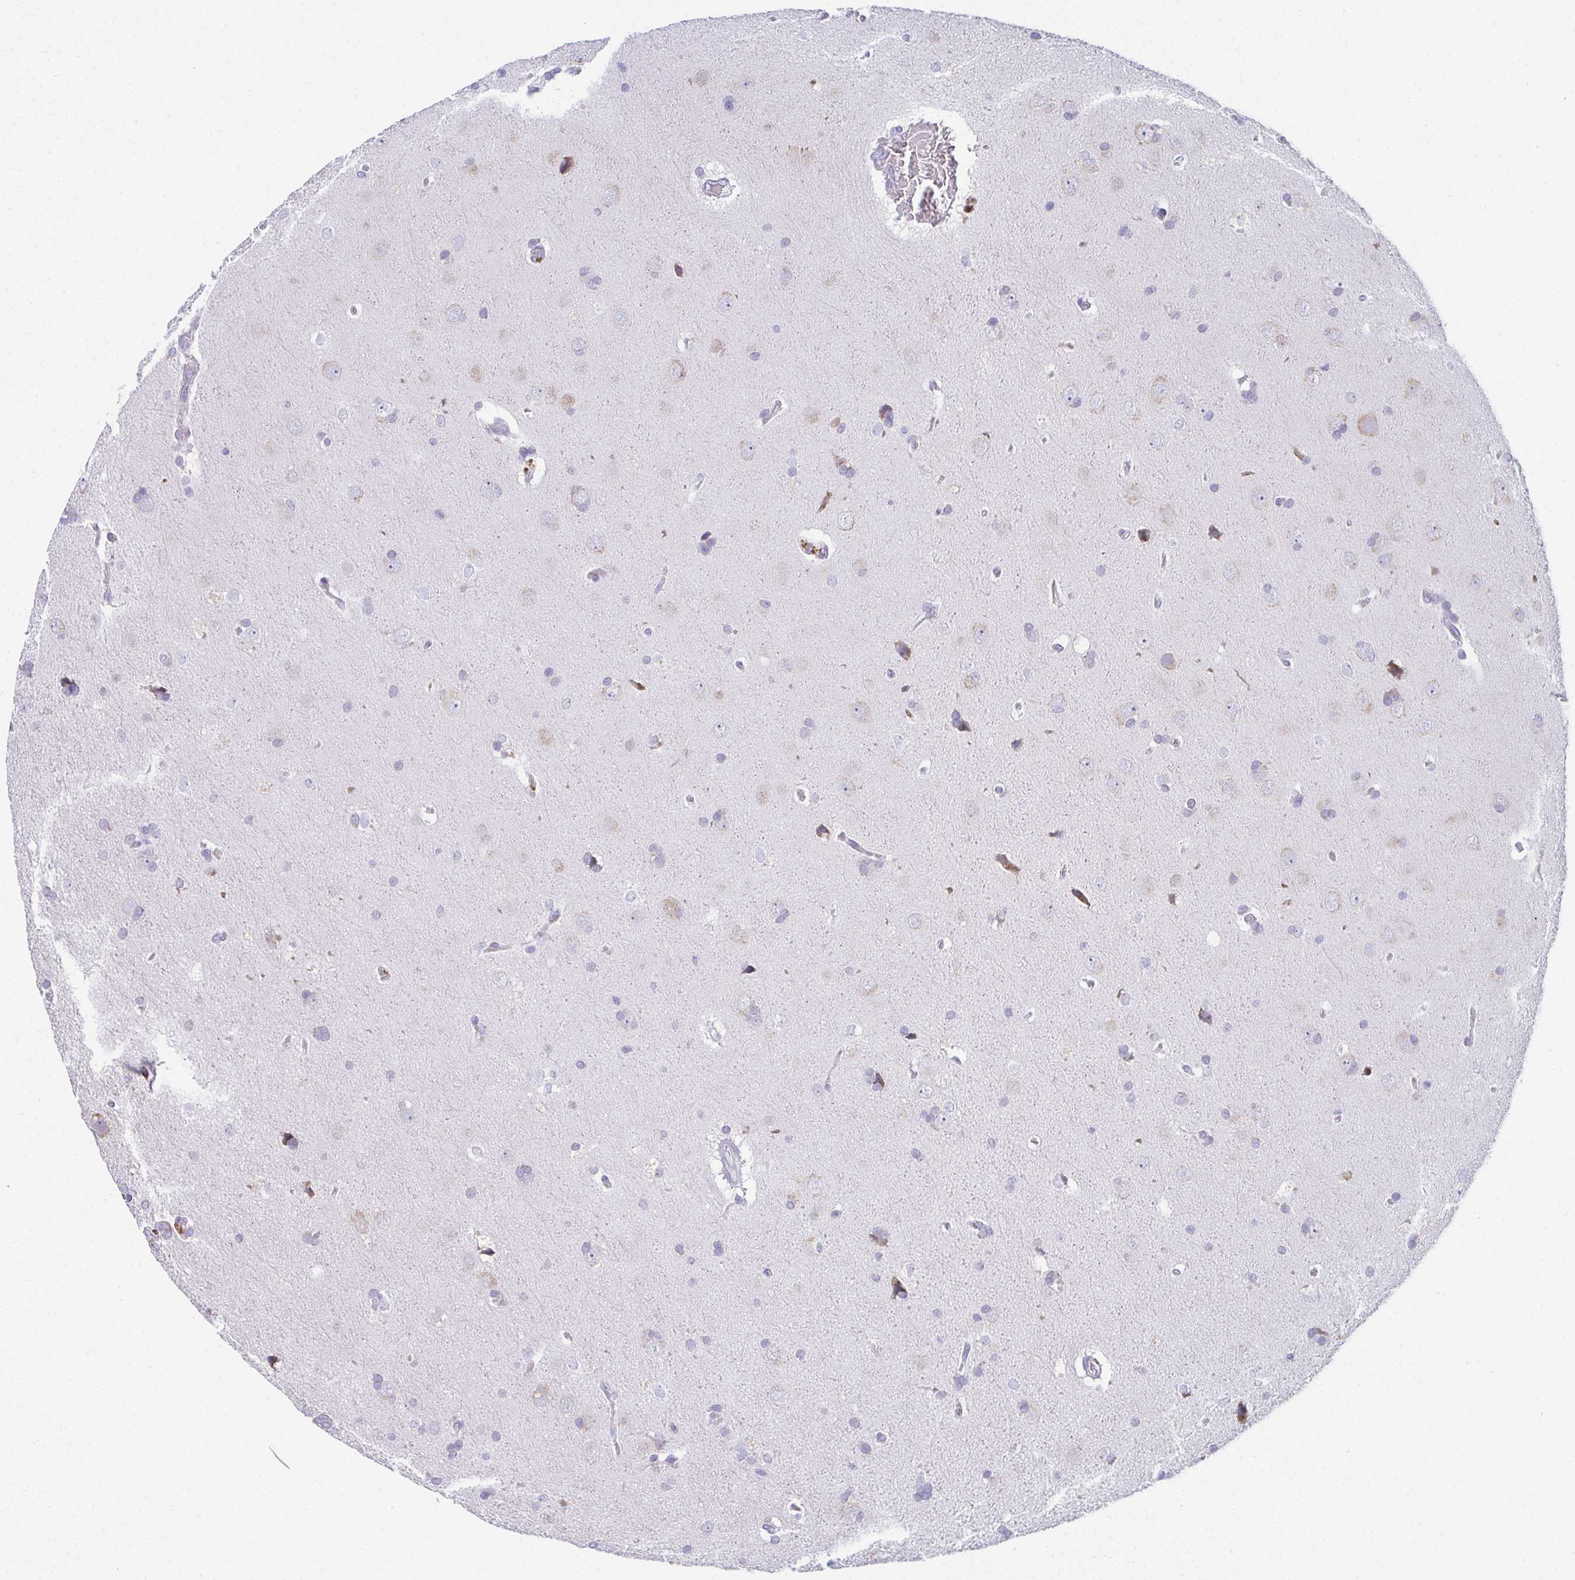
{"staining": {"intensity": "negative", "quantity": "none", "location": "none"}, "tissue": "glioma", "cell_type": "Tumor cells", "image_type": "cancer", "snomed": [{"axis": "morphology", "description": "Glioma, malignant, Low grade"}, {"axis": "topography", "description": "Brain"}], "caption": "A high-resolution image shows IHC staining of malignant glioma (low-grade), which demonstrates no significant positivity in tumor cells.", "gene": "FASLG", "patient": {"sex": "female", "age": 54}}